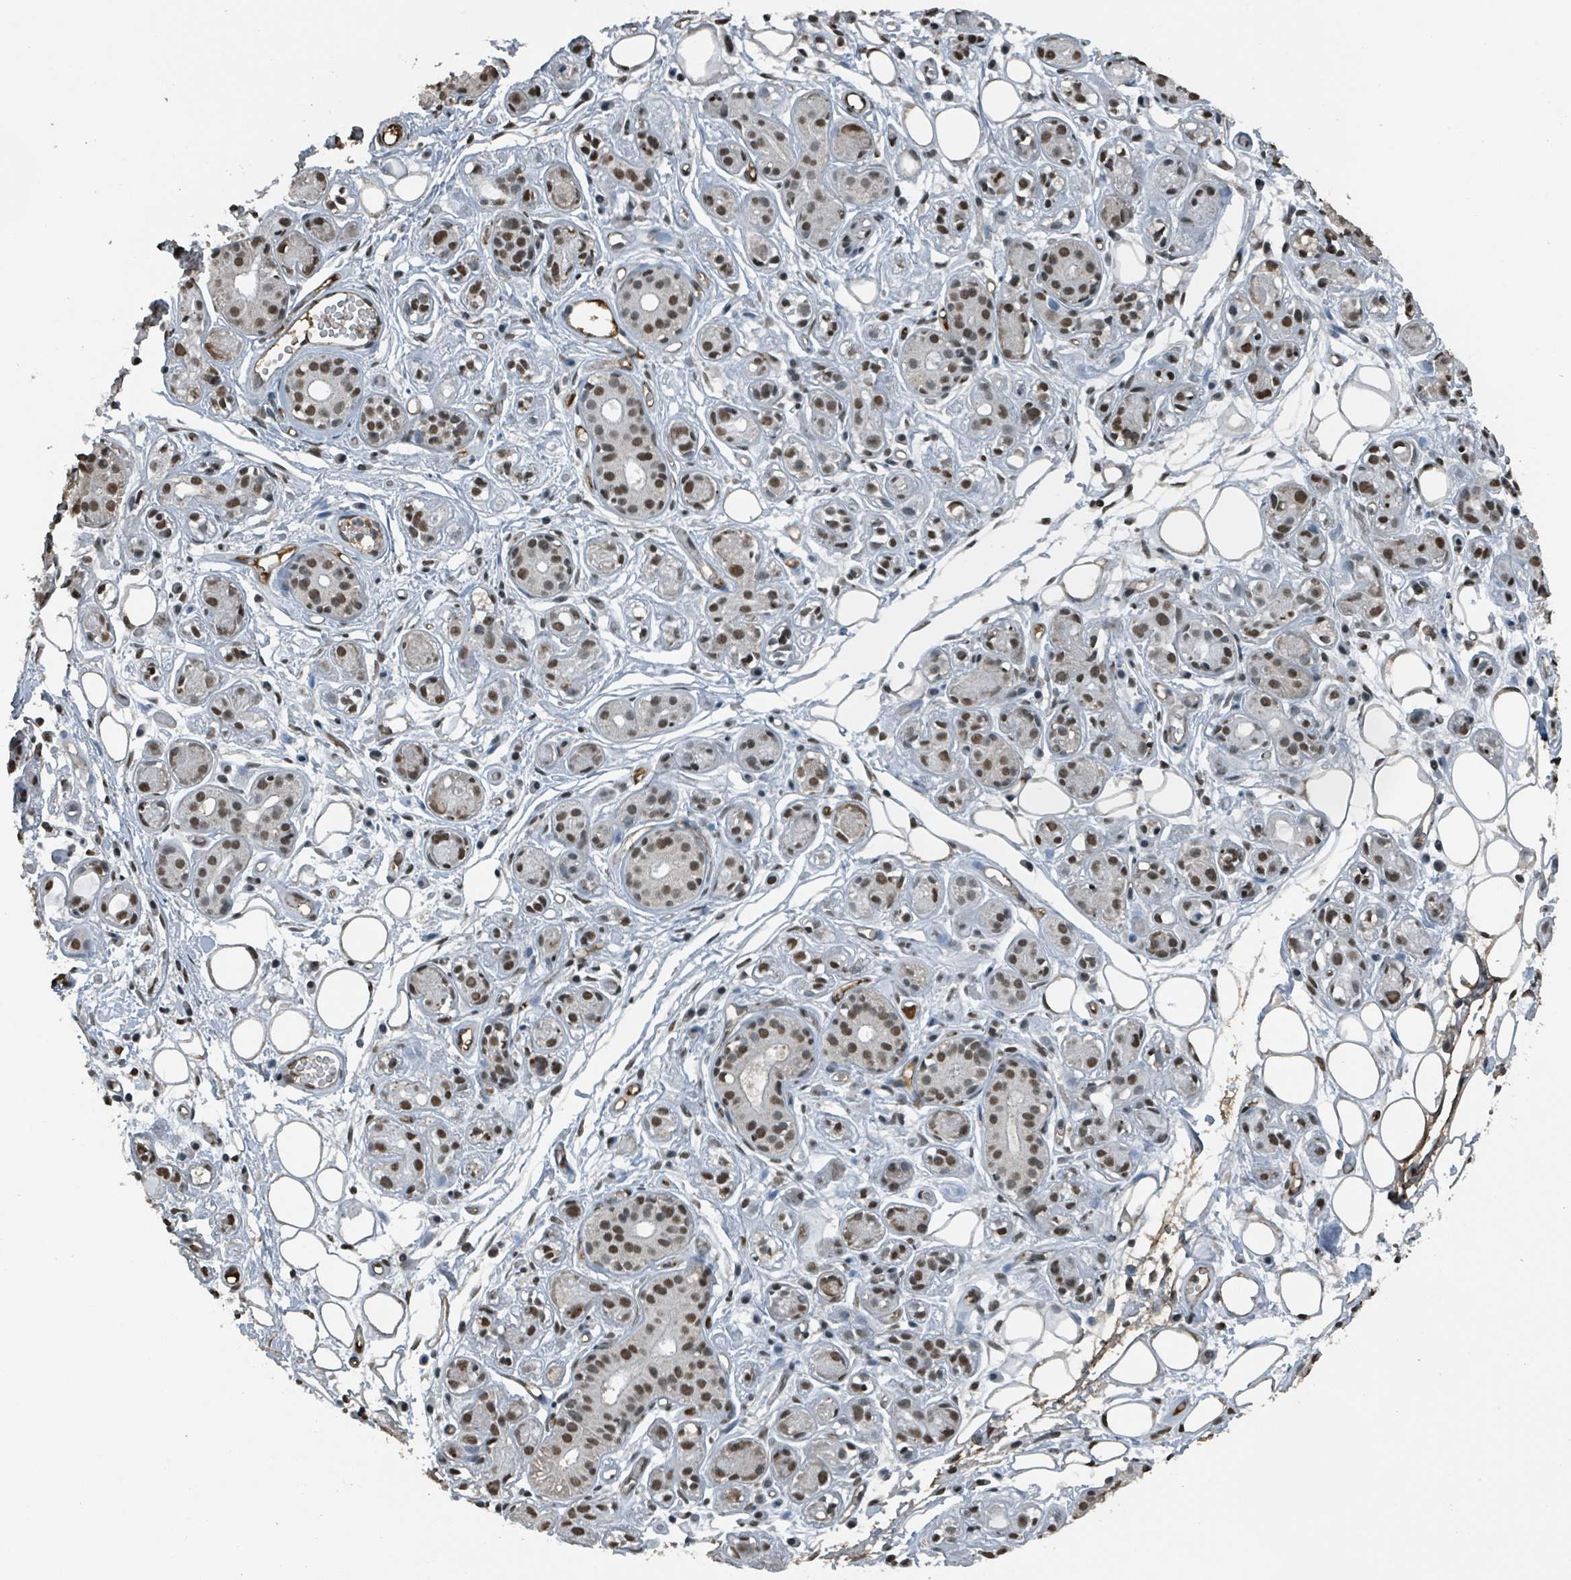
{"staining": {"intensity": "moderate", "quantity": ">75%", "location": "nuclear"}, "tissue": "salivary gland", "cell_type": "Glandular cells", "image_type": "normal", "snomed": [{"axis": "morphology", "description": "Normal tissue, NOS"}, {"axis": "topography", "description": "Salivary gland"}], "caption": "IHC (DAB (3,3'-diaminobenzidine)) staining of normal salivary gland reveals moderate nuclear protein expression in about >75% of glandular cells. The staining is performed using DAB brown chromogen to label protein expression. The nuclei are counter-stained blue using hematoxylin.", "gene": "PHIP", "patient": {"sex": "male", "age": 54}}